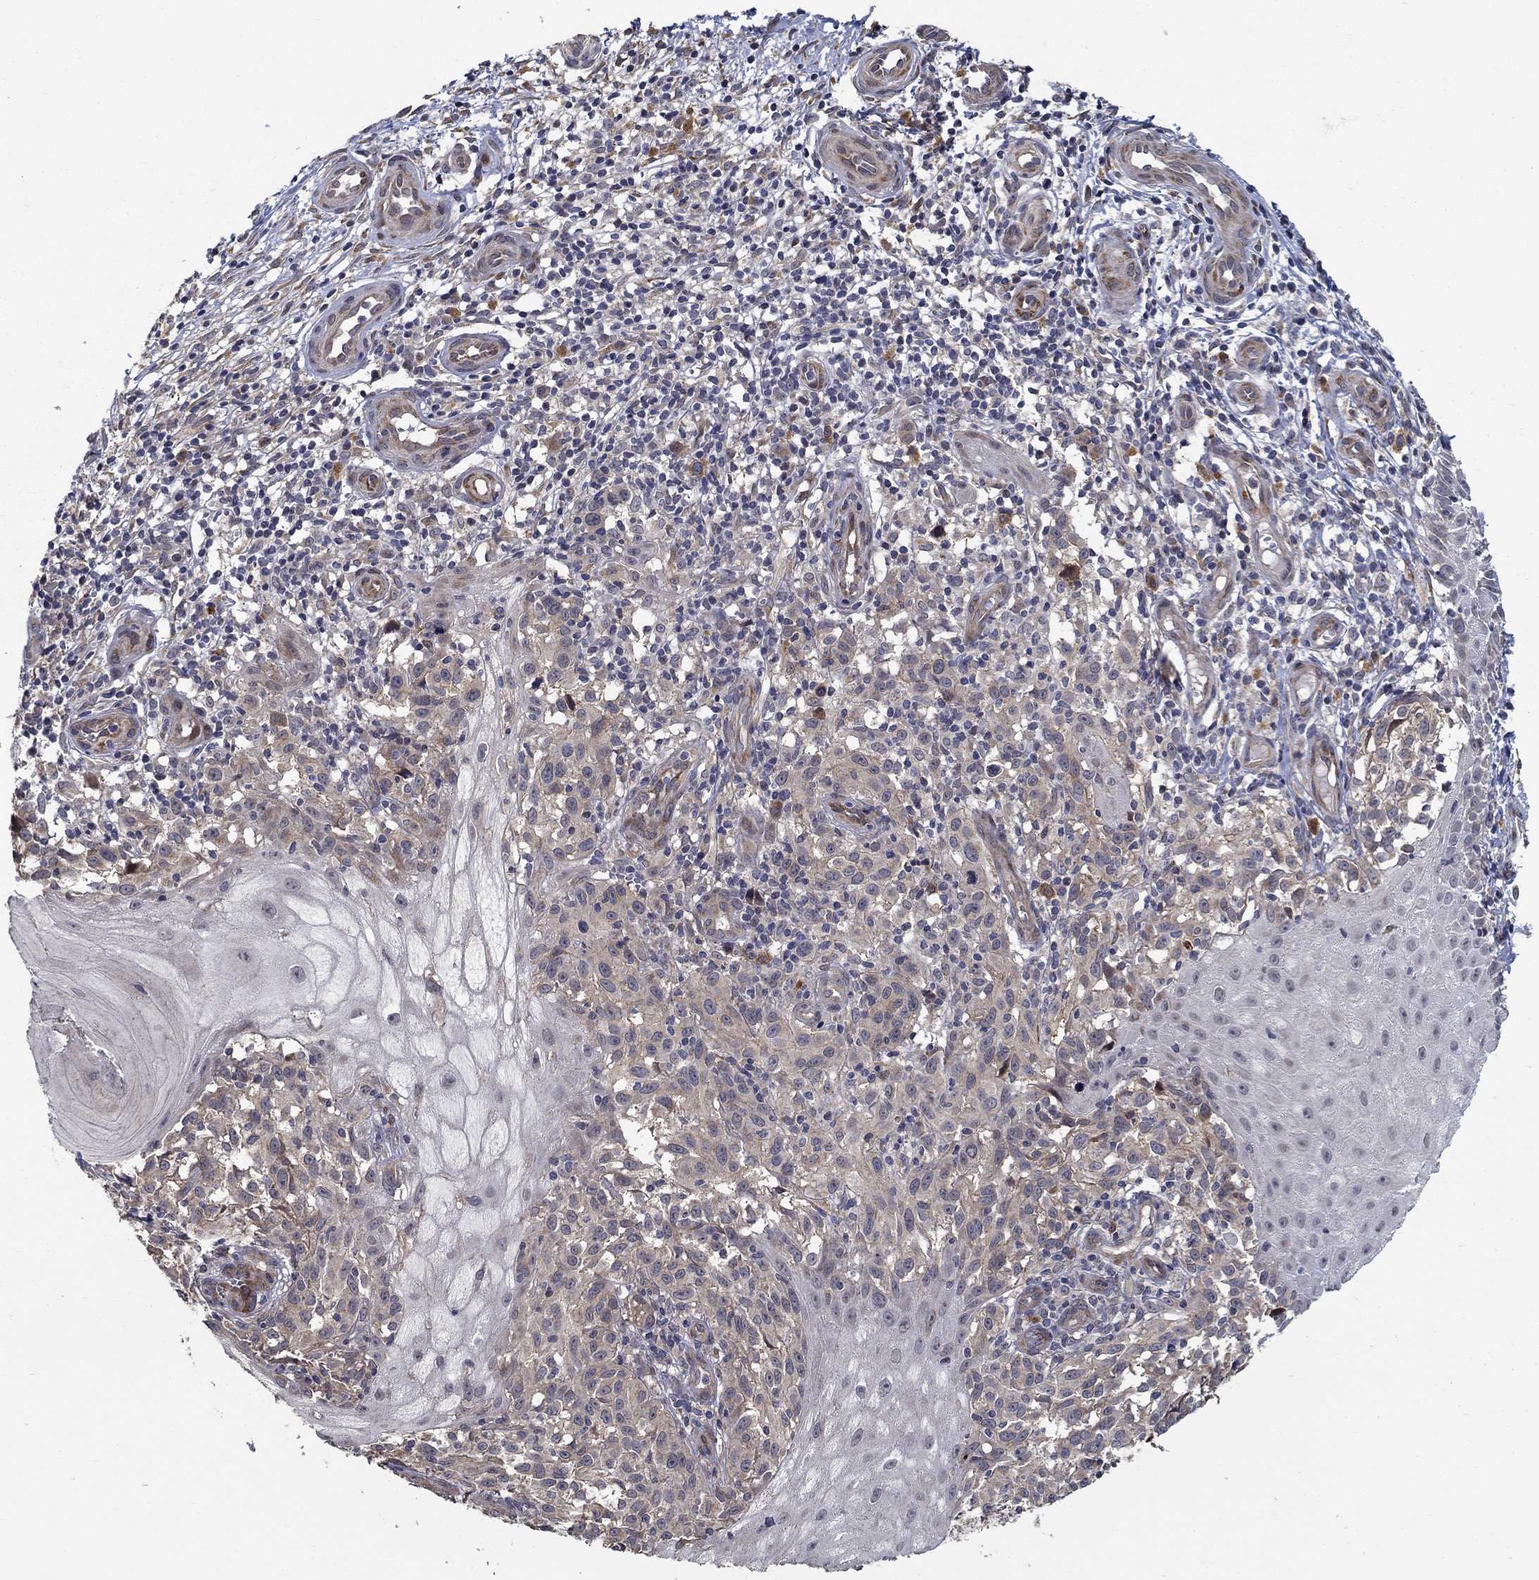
{"staining": {"intensity": "weak", "quantity": ">75%", "location": "cytoplasmic/membranous"}, "tissue": "melanoma", "cell_type": "Tumor cells", "image_type": "cancer", "snomed": [{"axis": "morphology", "description": "Malignant melanoma, NOS"}, {"axis": "topography", "description": "Skin"}], "caption": "Immunohistochemical staining of melanoma exhibits low levels of weak cytoplasmic/membranous positivity in approximately >75% of tumor cells. The staining was performed using DAB to visualize the protein expression in brown, while the nuclei were stained in blue with hematoxylin (Magnification: 20x).", "gene": "ZNF594", "patient": {"sex": "female", "age": 53}}